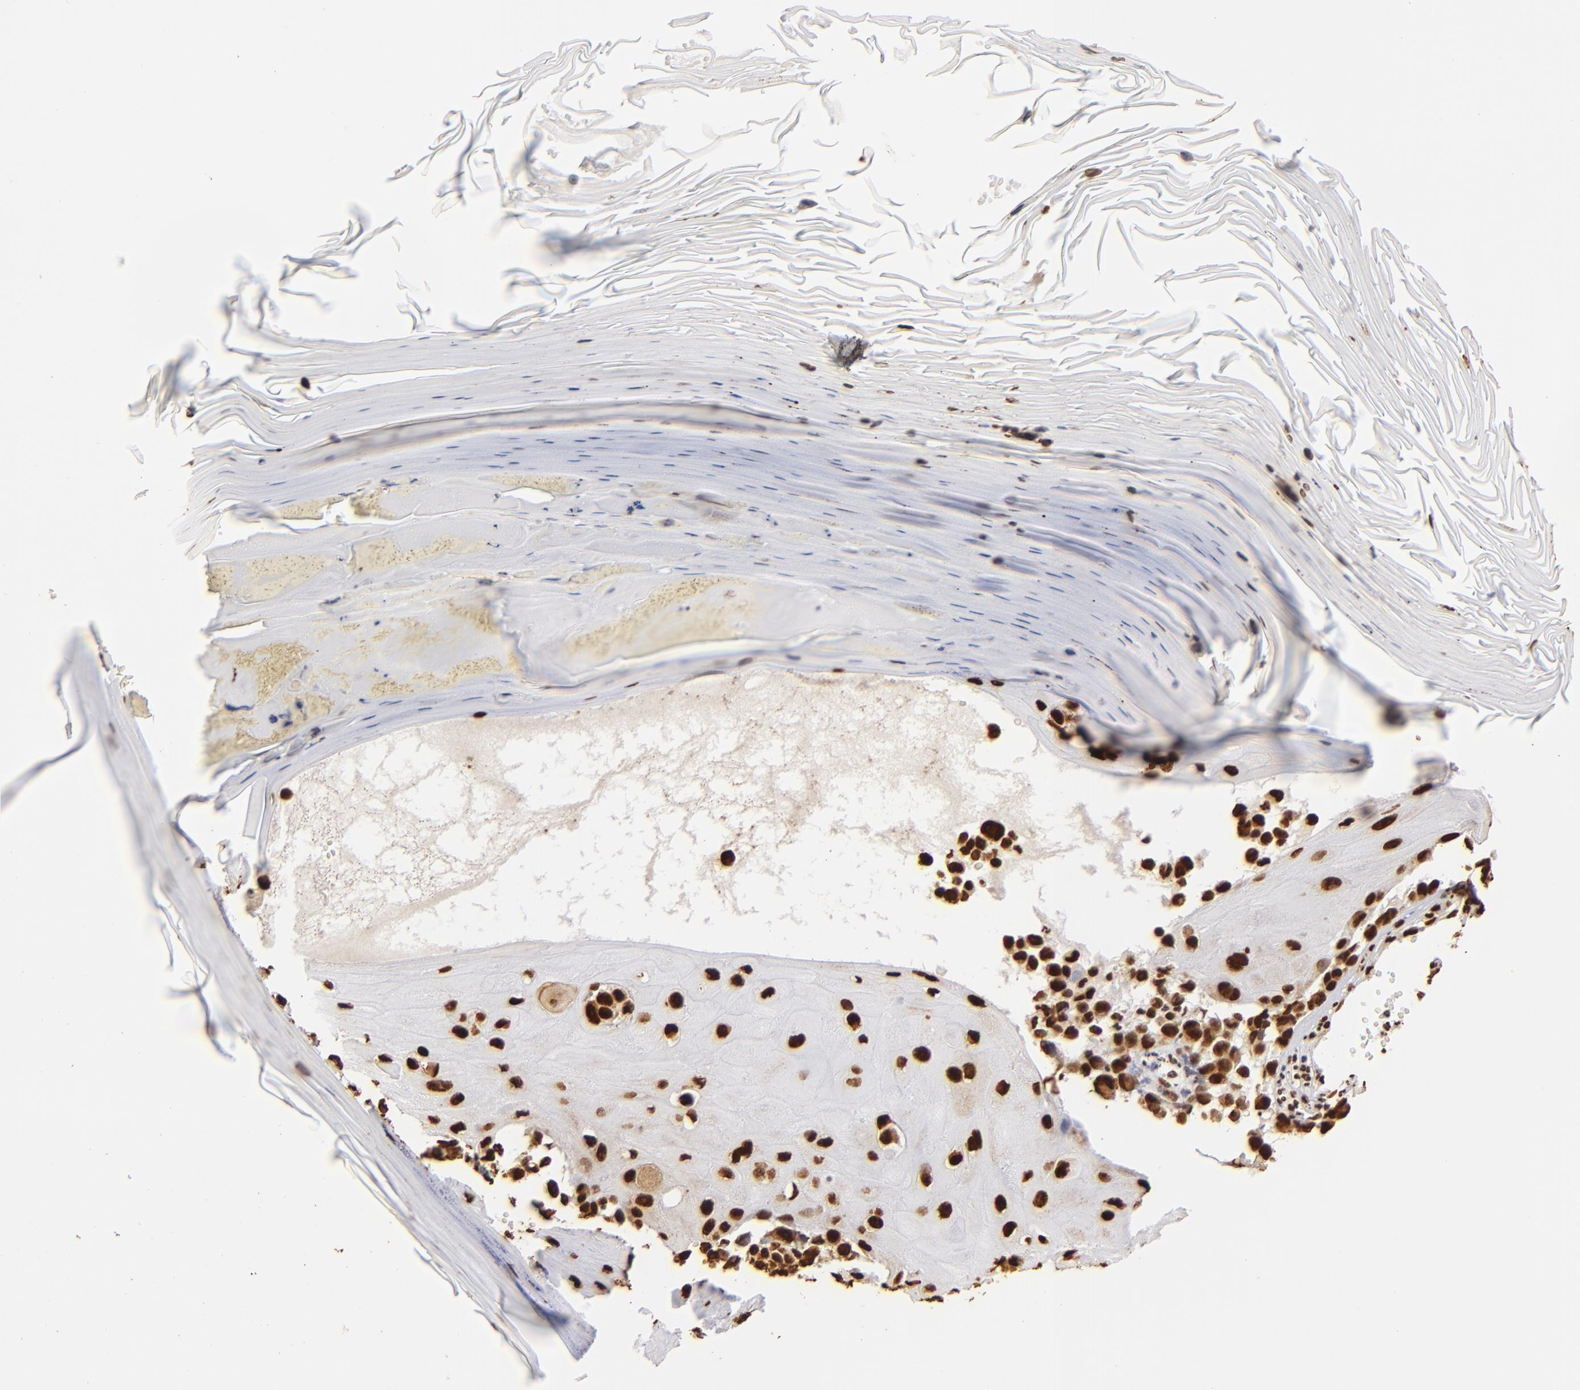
{"staining": {"intensity": "strong", "quantity": ">75%", "location": "nuclear"}, "tissue": "melanoma", "cell_type": "Tumor cells", "image_type": "cancer", "snomed": [{"axis": "morphology", "description": "Malignant melanoma, NOS"}, {"axis": "topography", "description": "Skin"}], "caption": "Protein positivity by immunohistochemistry reveals strong nuclear staining in approximately >75% of tumor cells in melanoma.", "gene": "ILF3", "patient": {"sex": "female", "age": 82}}